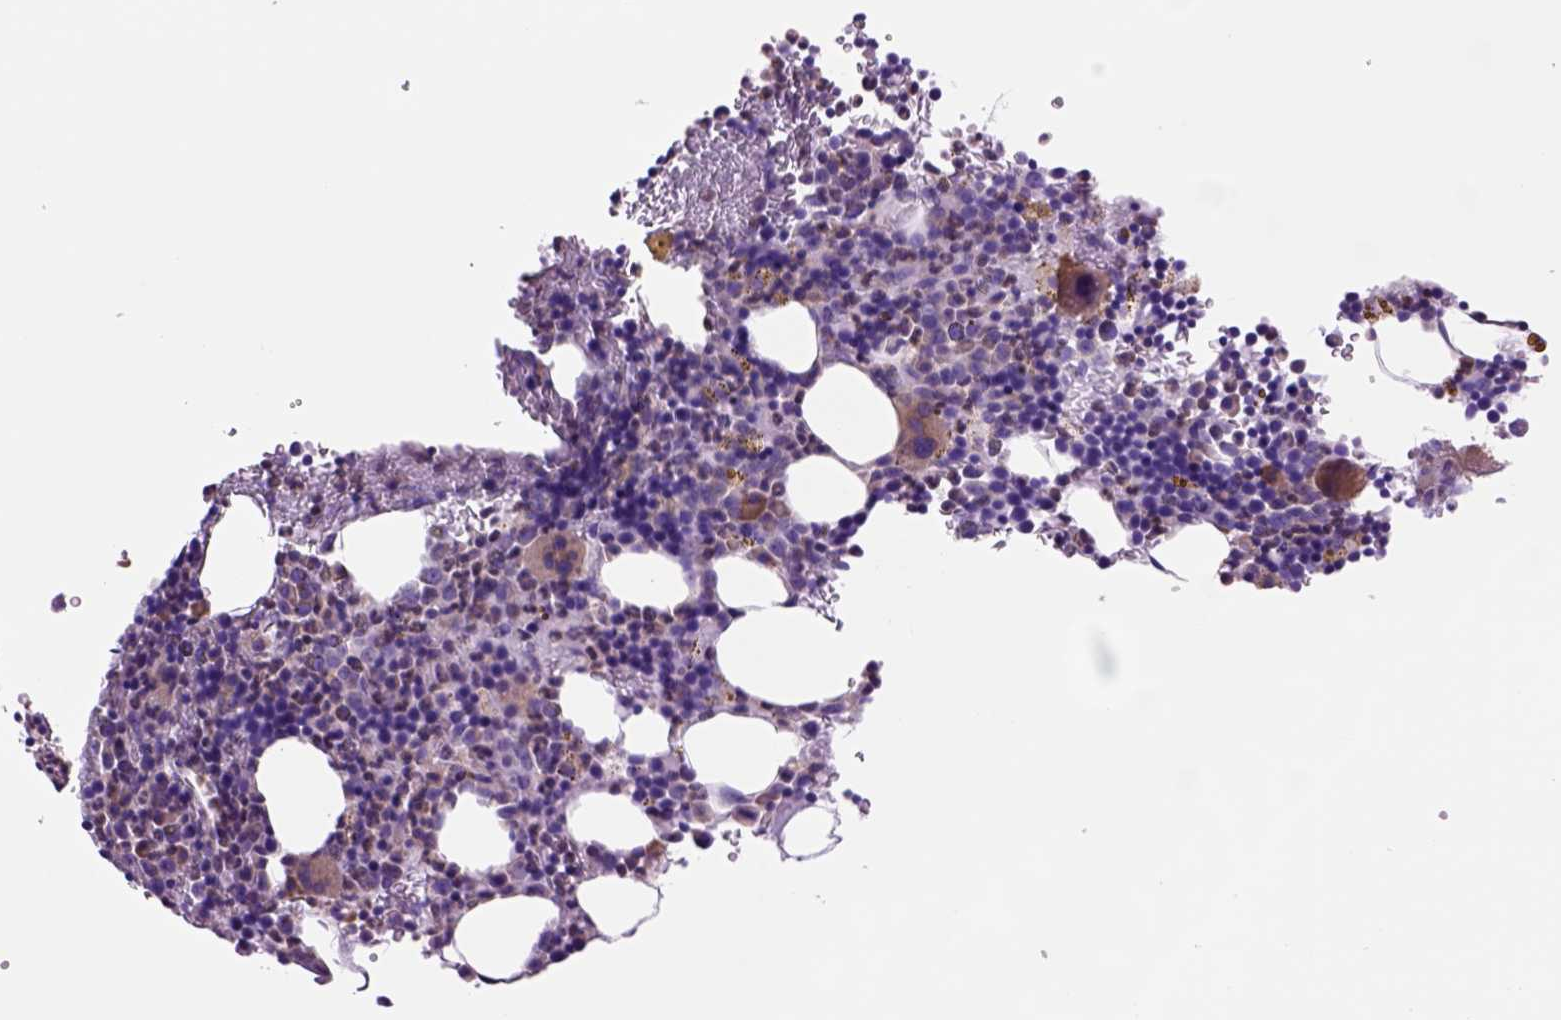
{"staining": {"intensity": "strong", "quantity": "<25%", "location": "cytoplasmic/membranous"}, "tissue": "bone marrow", "cell_type": "Hematopoietic cells", "image_type": "normal", "snomed": [{"axis": "morphology", "description": "Normal tissue, NOS"}, {"axis": "topography", "description": "Bone marrow"}], "caption": "Bone marrow stained with DAB (3,3'-diaminobenzidine) IHC shows medium levels of strong cytoplasmic/membranous staining in about <25% of hematopoietic cells. Immunohistochemistry (ihc) stains the protein in brown and the nuclei are stained blue.", "gene": "PIAS3", "patient": {"sex": "male", "age": 63}}